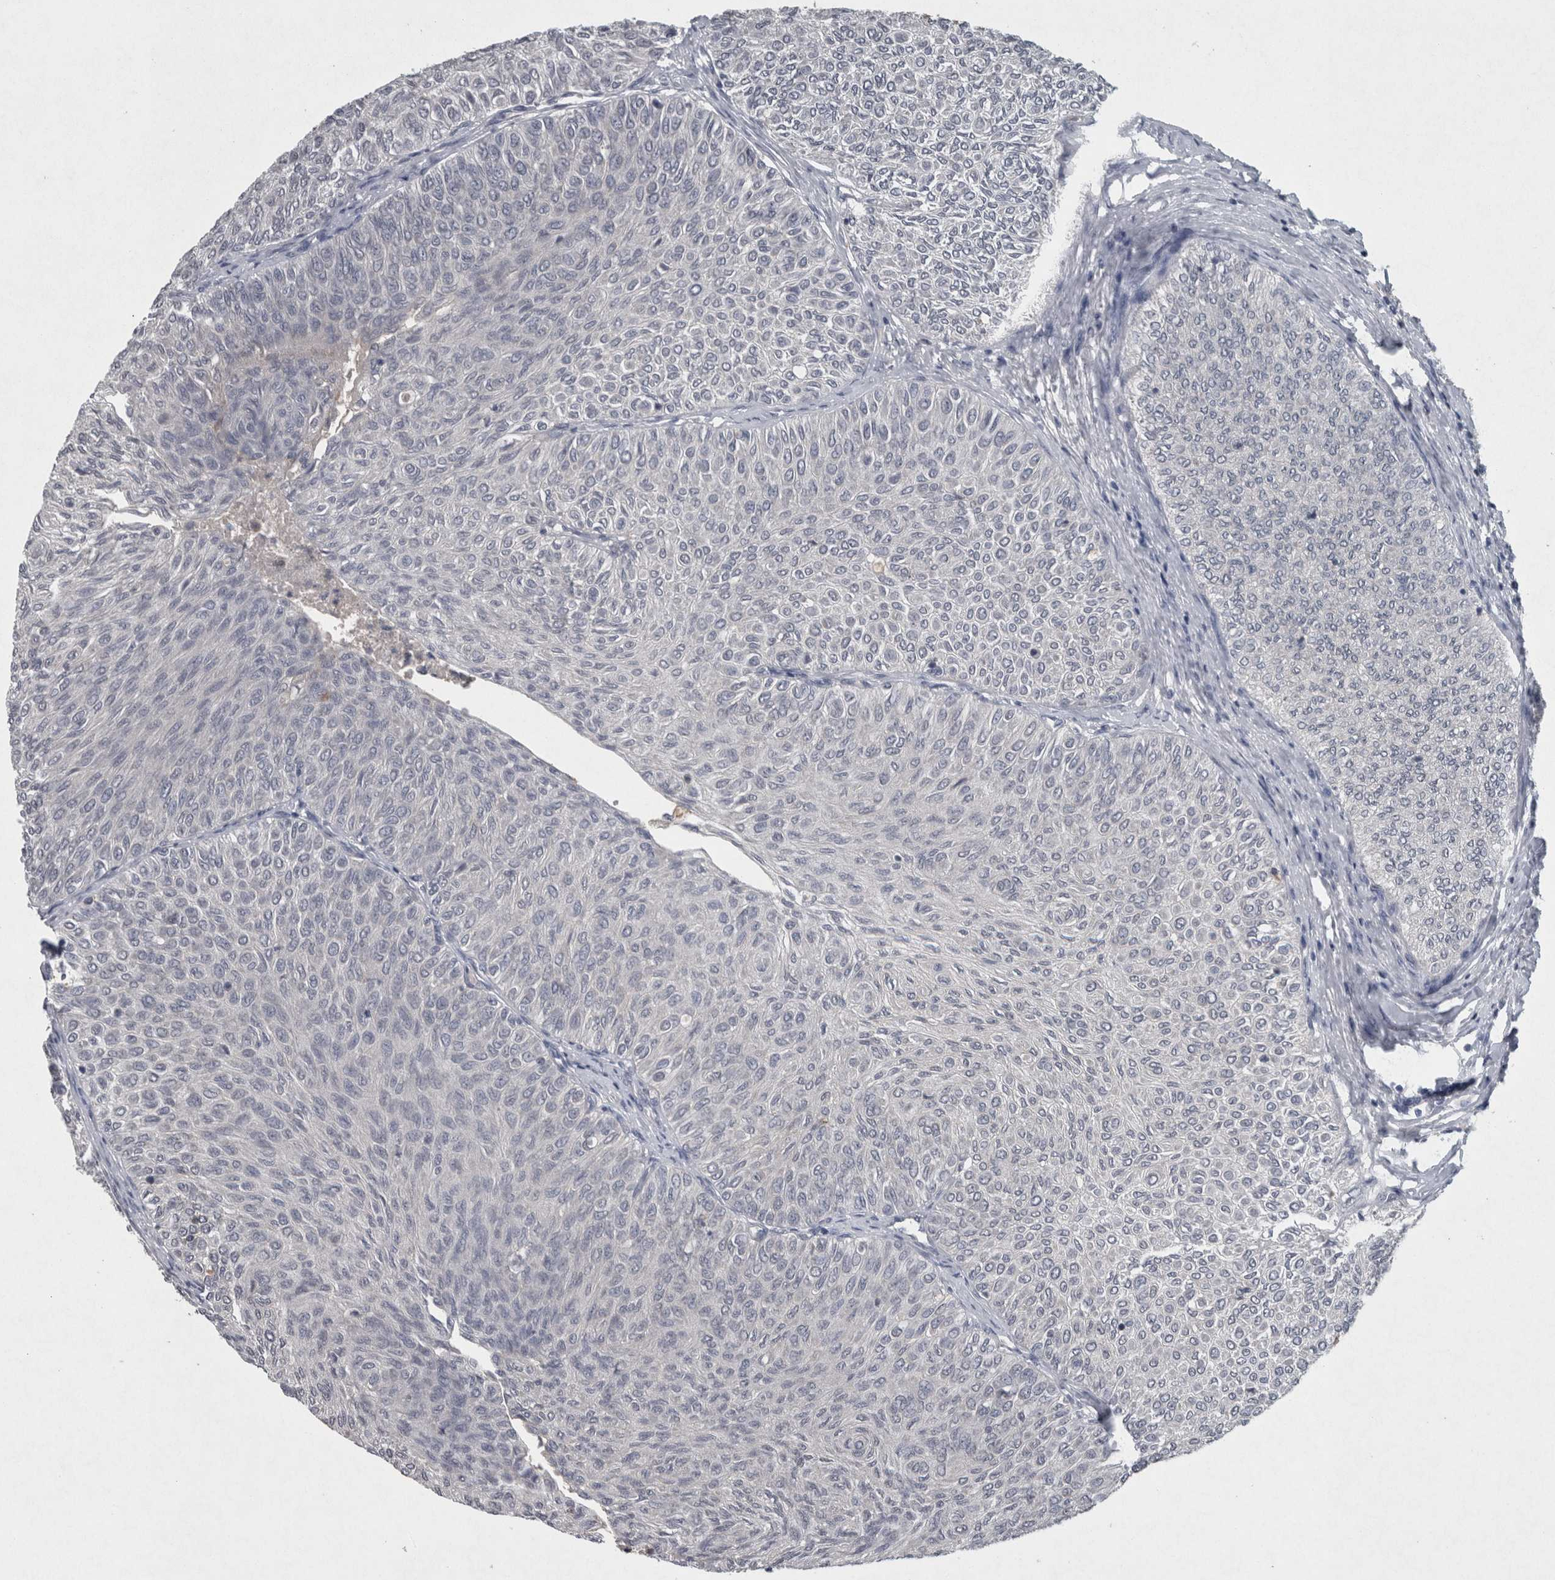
{"staining": {"intensity": "negative", "quantity": "none", "location": "none"}, "tissue": "urothelial cancer", "cell_type": "Tumor cells", "image_type": "cancer", "snomed": [{"axis": "morphology", "description": "Urothelial carcinoma, Low grade"}, {"axis": "topography", "description": "Urinary bladder"}], "caption": "Immunohistochemistry (IHC) of low-grade urothelial carcinoma displays no positivity in tumor cells.", "gene": "WNT7A", "patient": {"sex": "male", "age": 78}}